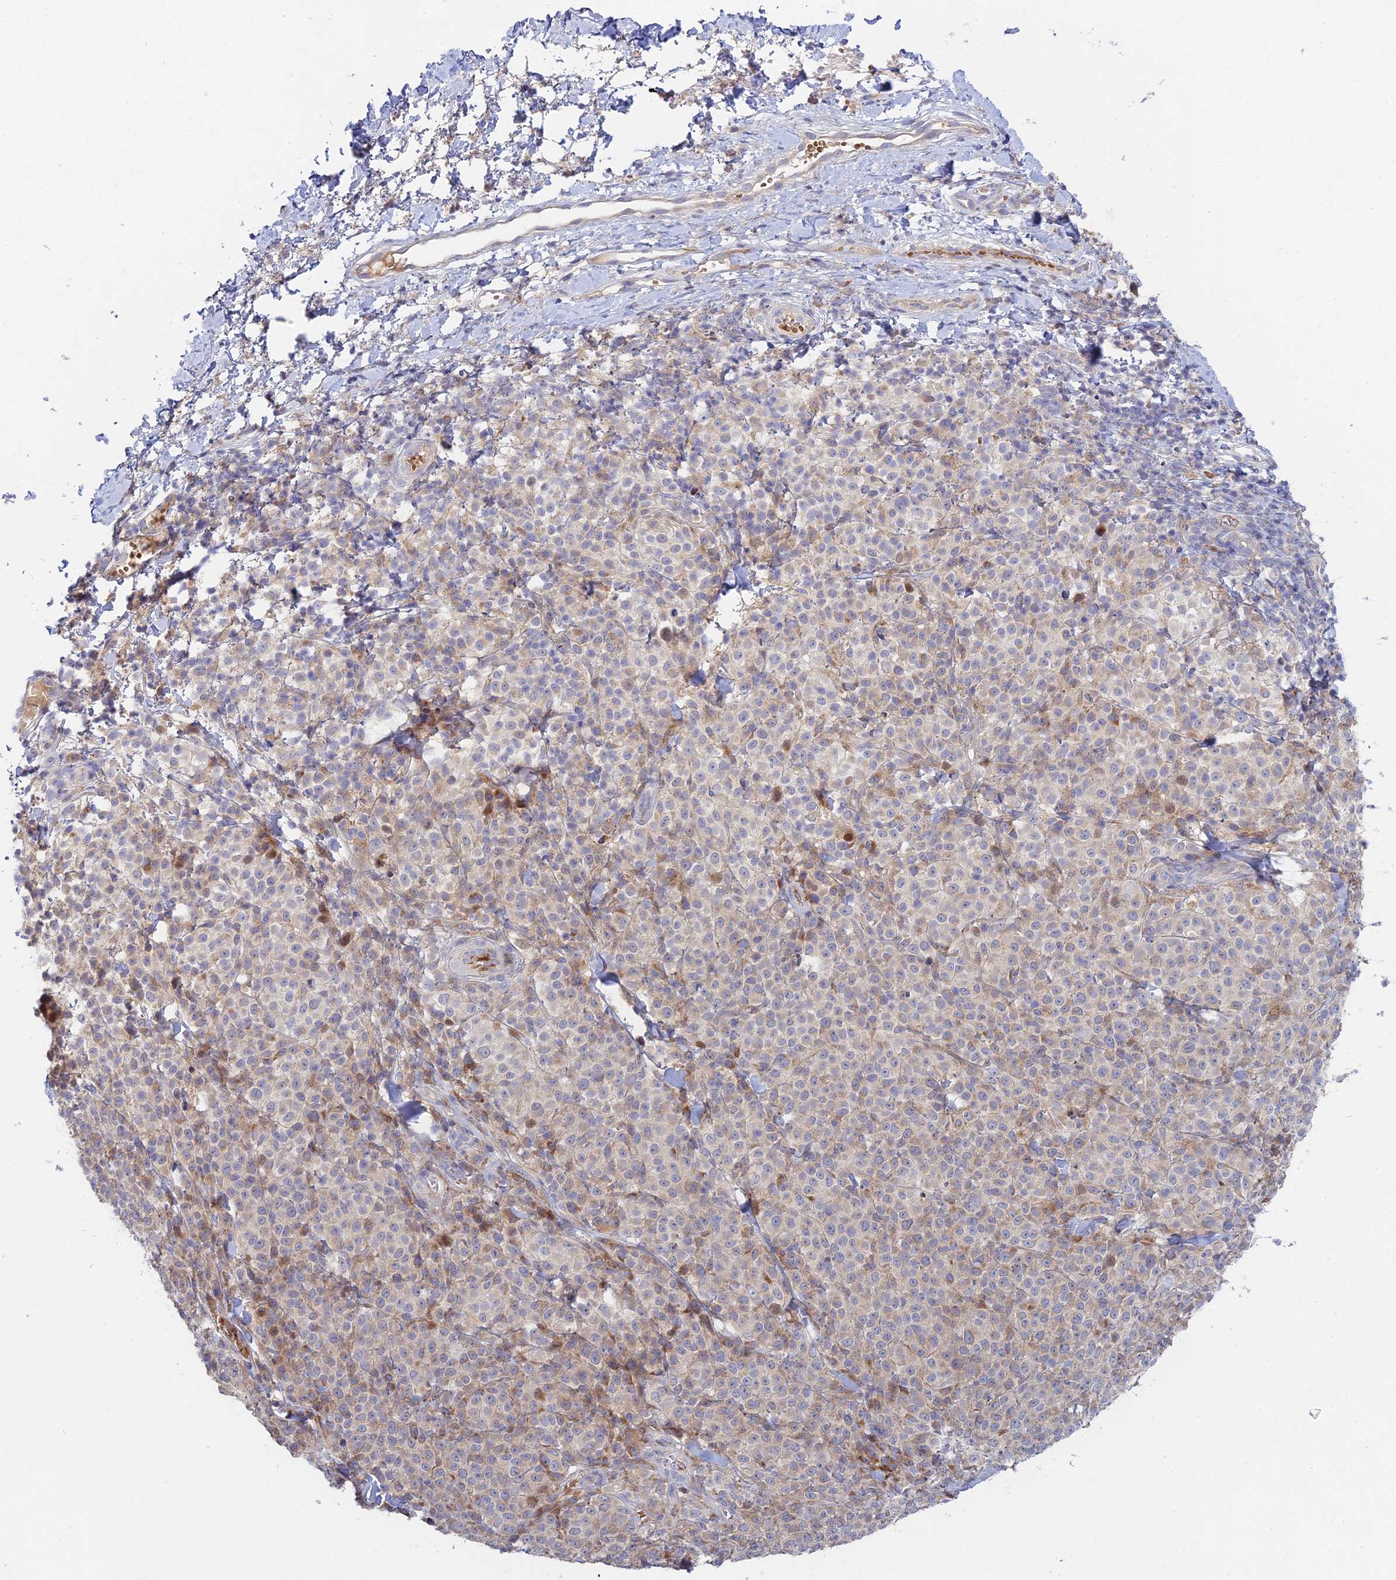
{"staining": {"intensity": "weak", "quantity": "<25%", "location": "cytoplasmic/membranous"}, "tissue": "melanoma", "cell_type": "Tumor cells", "image_type": "cancer", "snomed": [{"axis": "morphology", "description": "Normal tissue, NOS"}, {"axis": "morphology", "description": "Malignant melanoma, NOS"}, {"axis": "topography", "description": "Skin"}], "caption": "DAB immunohistochemical staining of malignant melanoma shows no significant positivity in tumor cells.", "gene": "FUOM", "patient": {"sex": "female", "age": 34}}